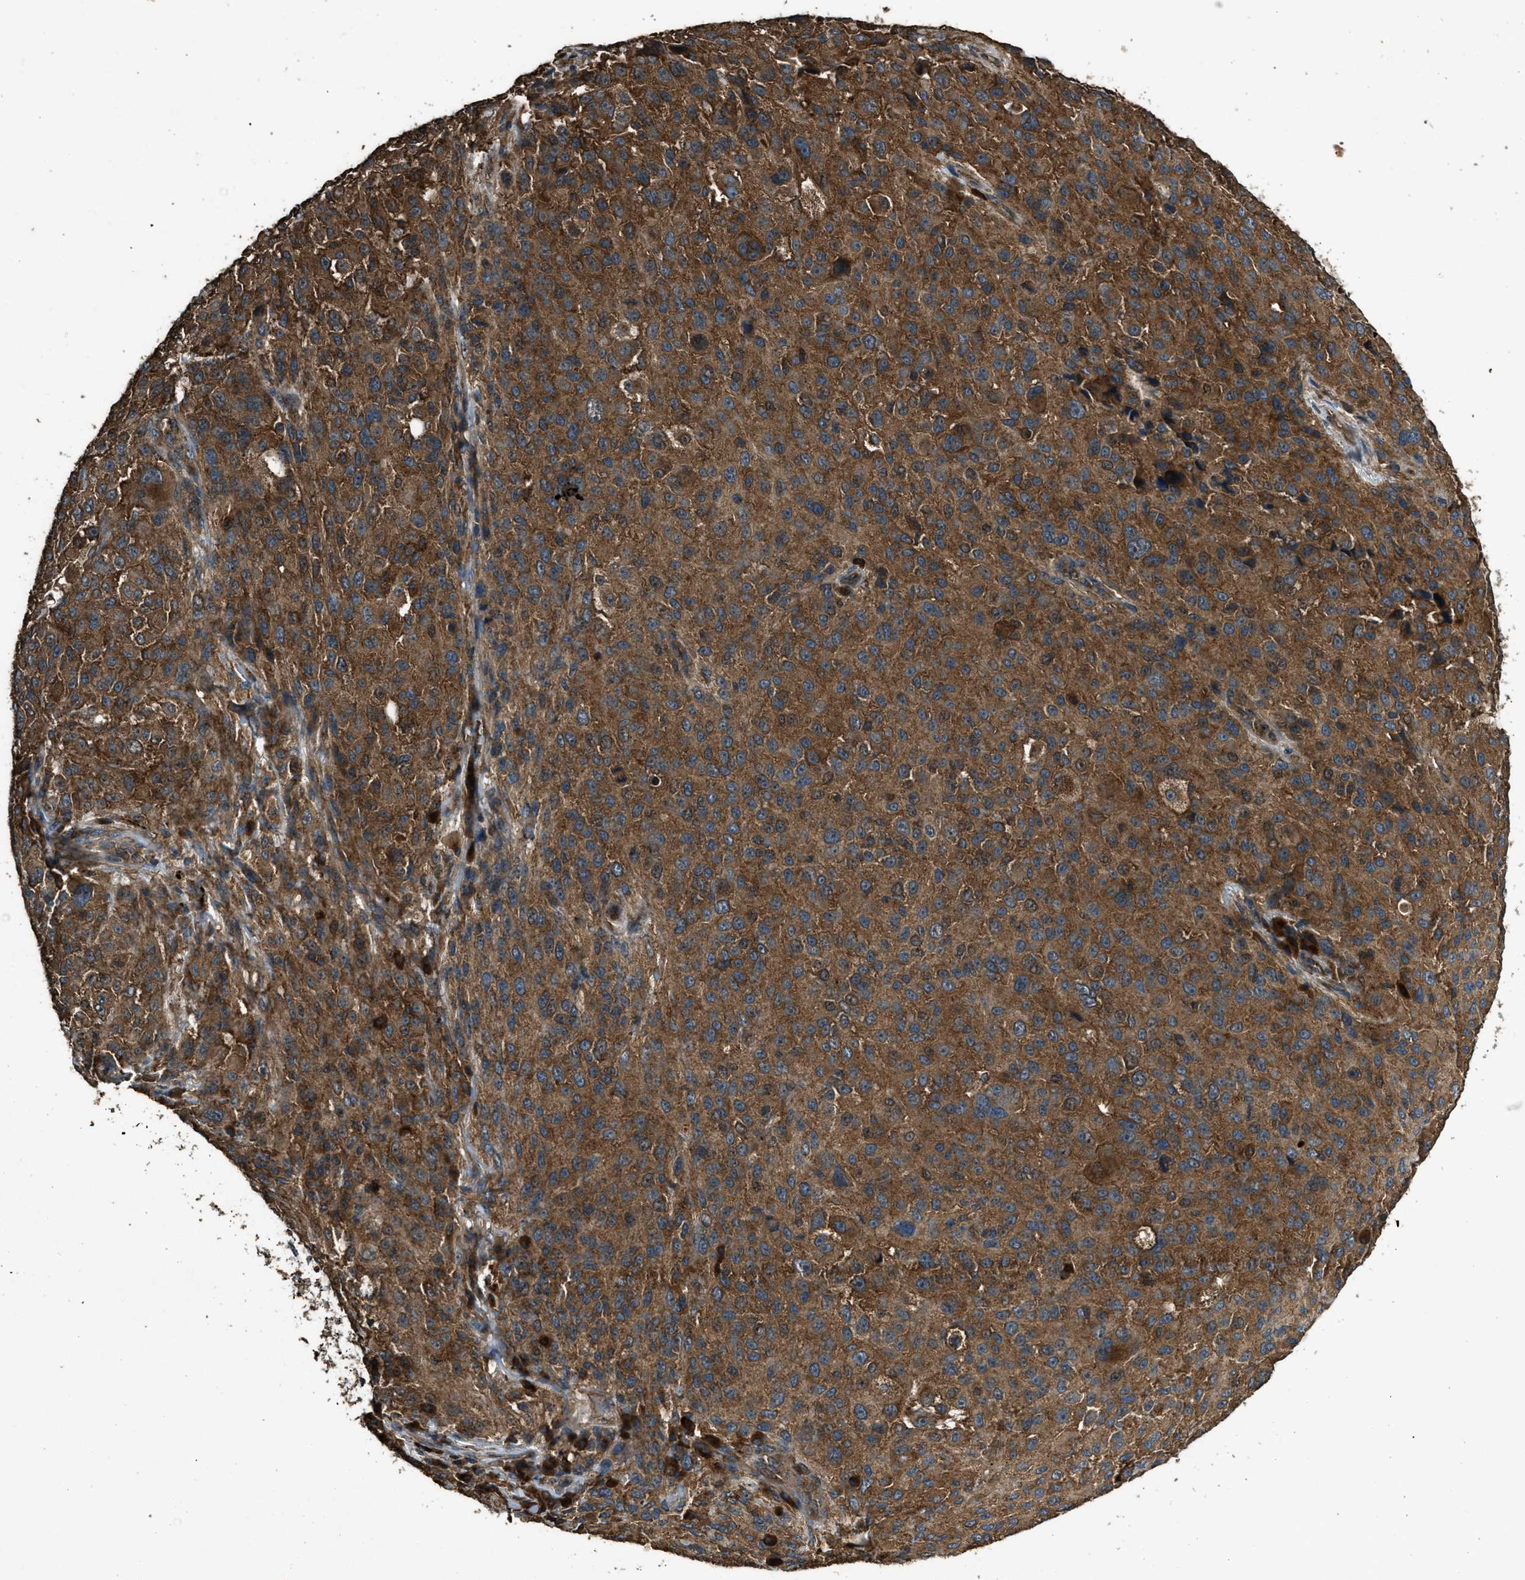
{"staining": {"intensity": "strong", "quantity": ">75%", "location": "cytoplasmic/membranous"}, "tissue": "melanoma", "cell_type": "Tumor cells", "image_type": "cancer", "snomed": [{"axis": "morphology", "description": "Necrosis, NOS"}, {"axis": "morphology", "description": "Malignant melanoma, NOS"}, {"axis": "topography", "description": "Skin"}], "caption": "DAB (3,3'-diaminobenzidine) immunohistochemical staining of melanoma demonstrates strong cytoplasmic/membranous protein positivity in approximately >75% of tumor cells. The staining was performed using DAB, with brown indicating positive protein expression. Nuclei are stained blue with hematoxylin.", "gene": "MAP3K8", "patient": {"sex": "female", "age": 87}}